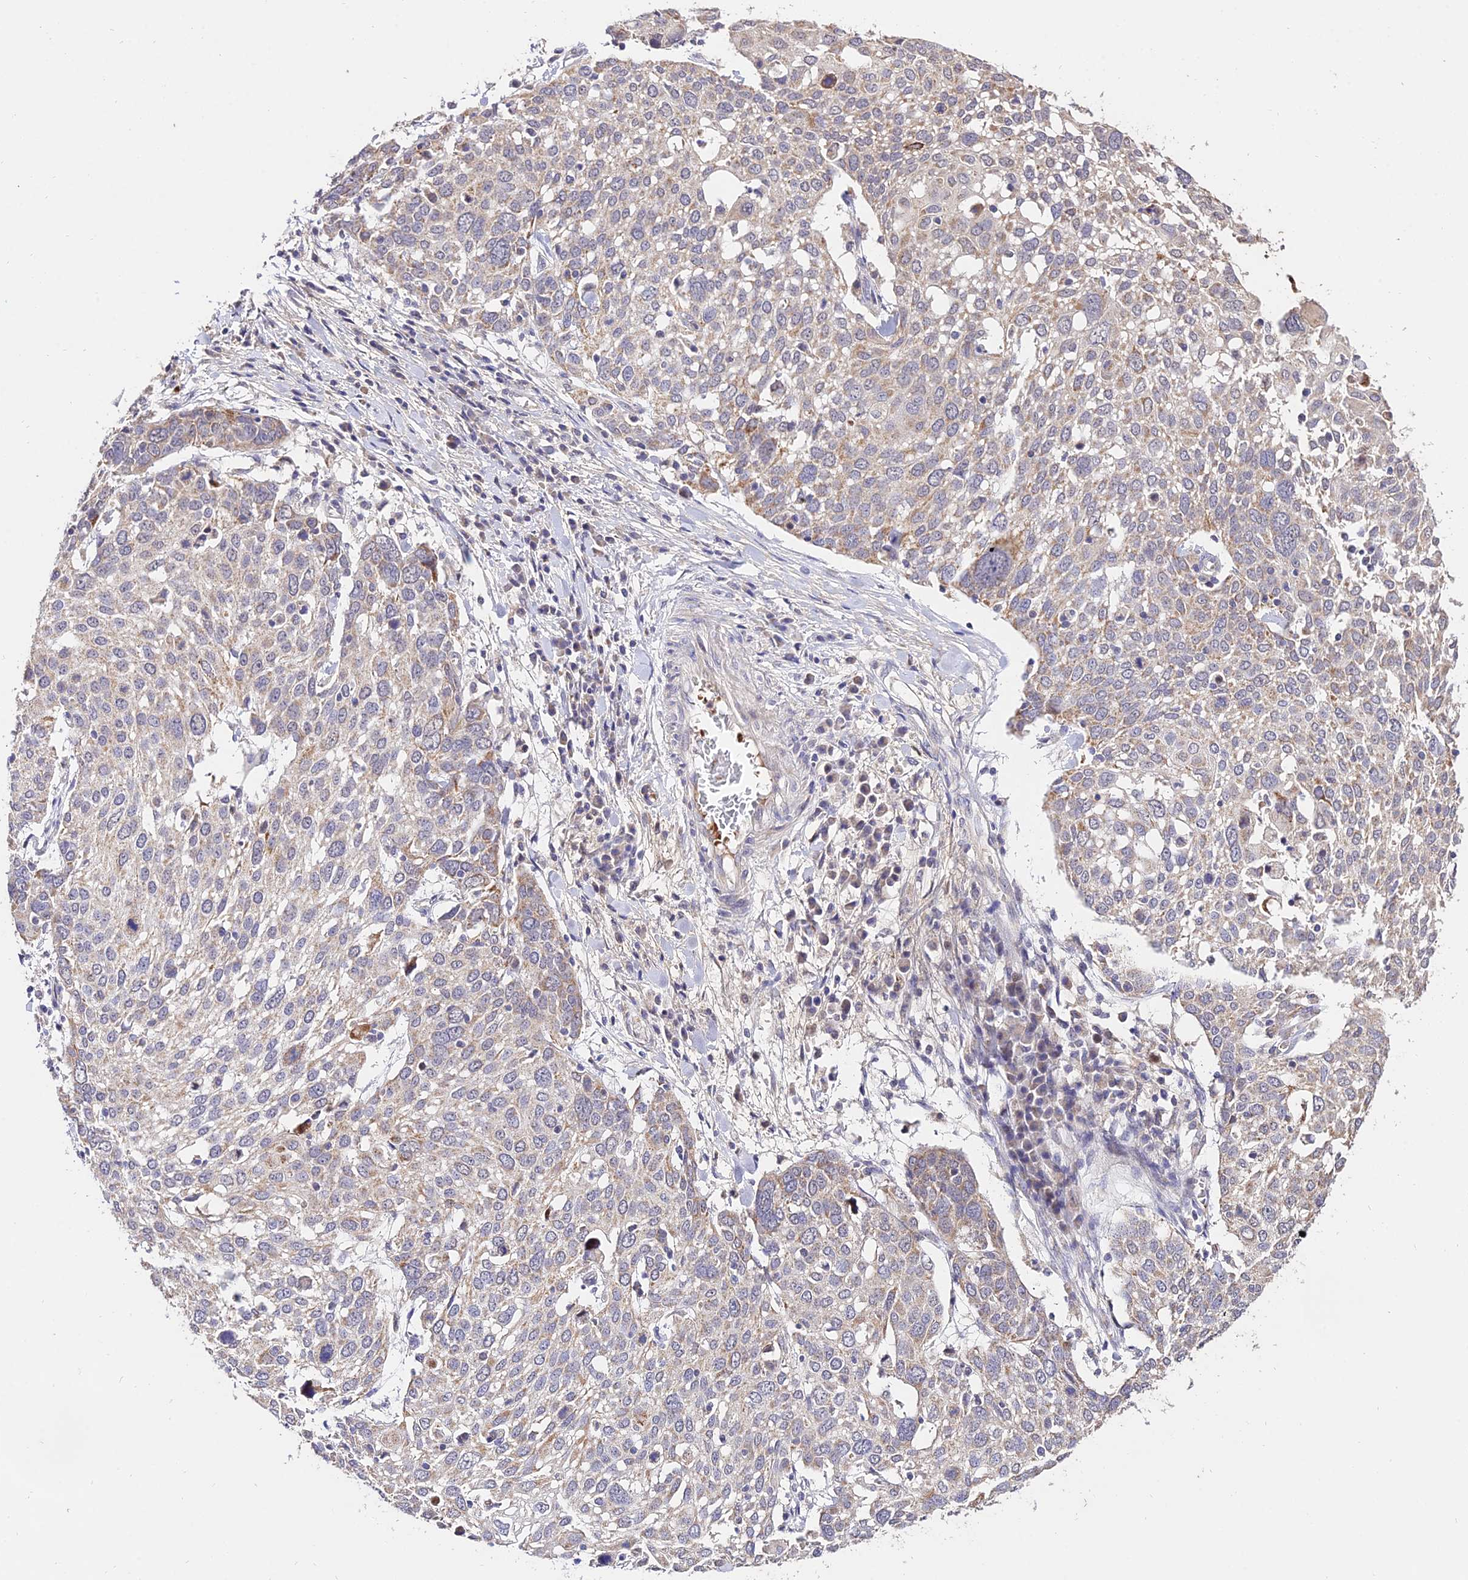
{"staining": {"intensity": "weak", "quantity": "<25%", "location": "cytoplasmic/membranous"}, "tissue": "lung cancer", "cell_type": "Tumor cells", "image_type": "cancer", "snomed": [{"axis": "morphology", "description": "Squamous cell carcinoma, NOS"}, {"axis": "topography", "description": "Lung"}], "caption": "Protein analysis of squamous cell carcinoma (lung) reveals no significant positivity in tumor cells.", "gene": "WDR5B", "patient": {"sex": "male", "age": 65}}